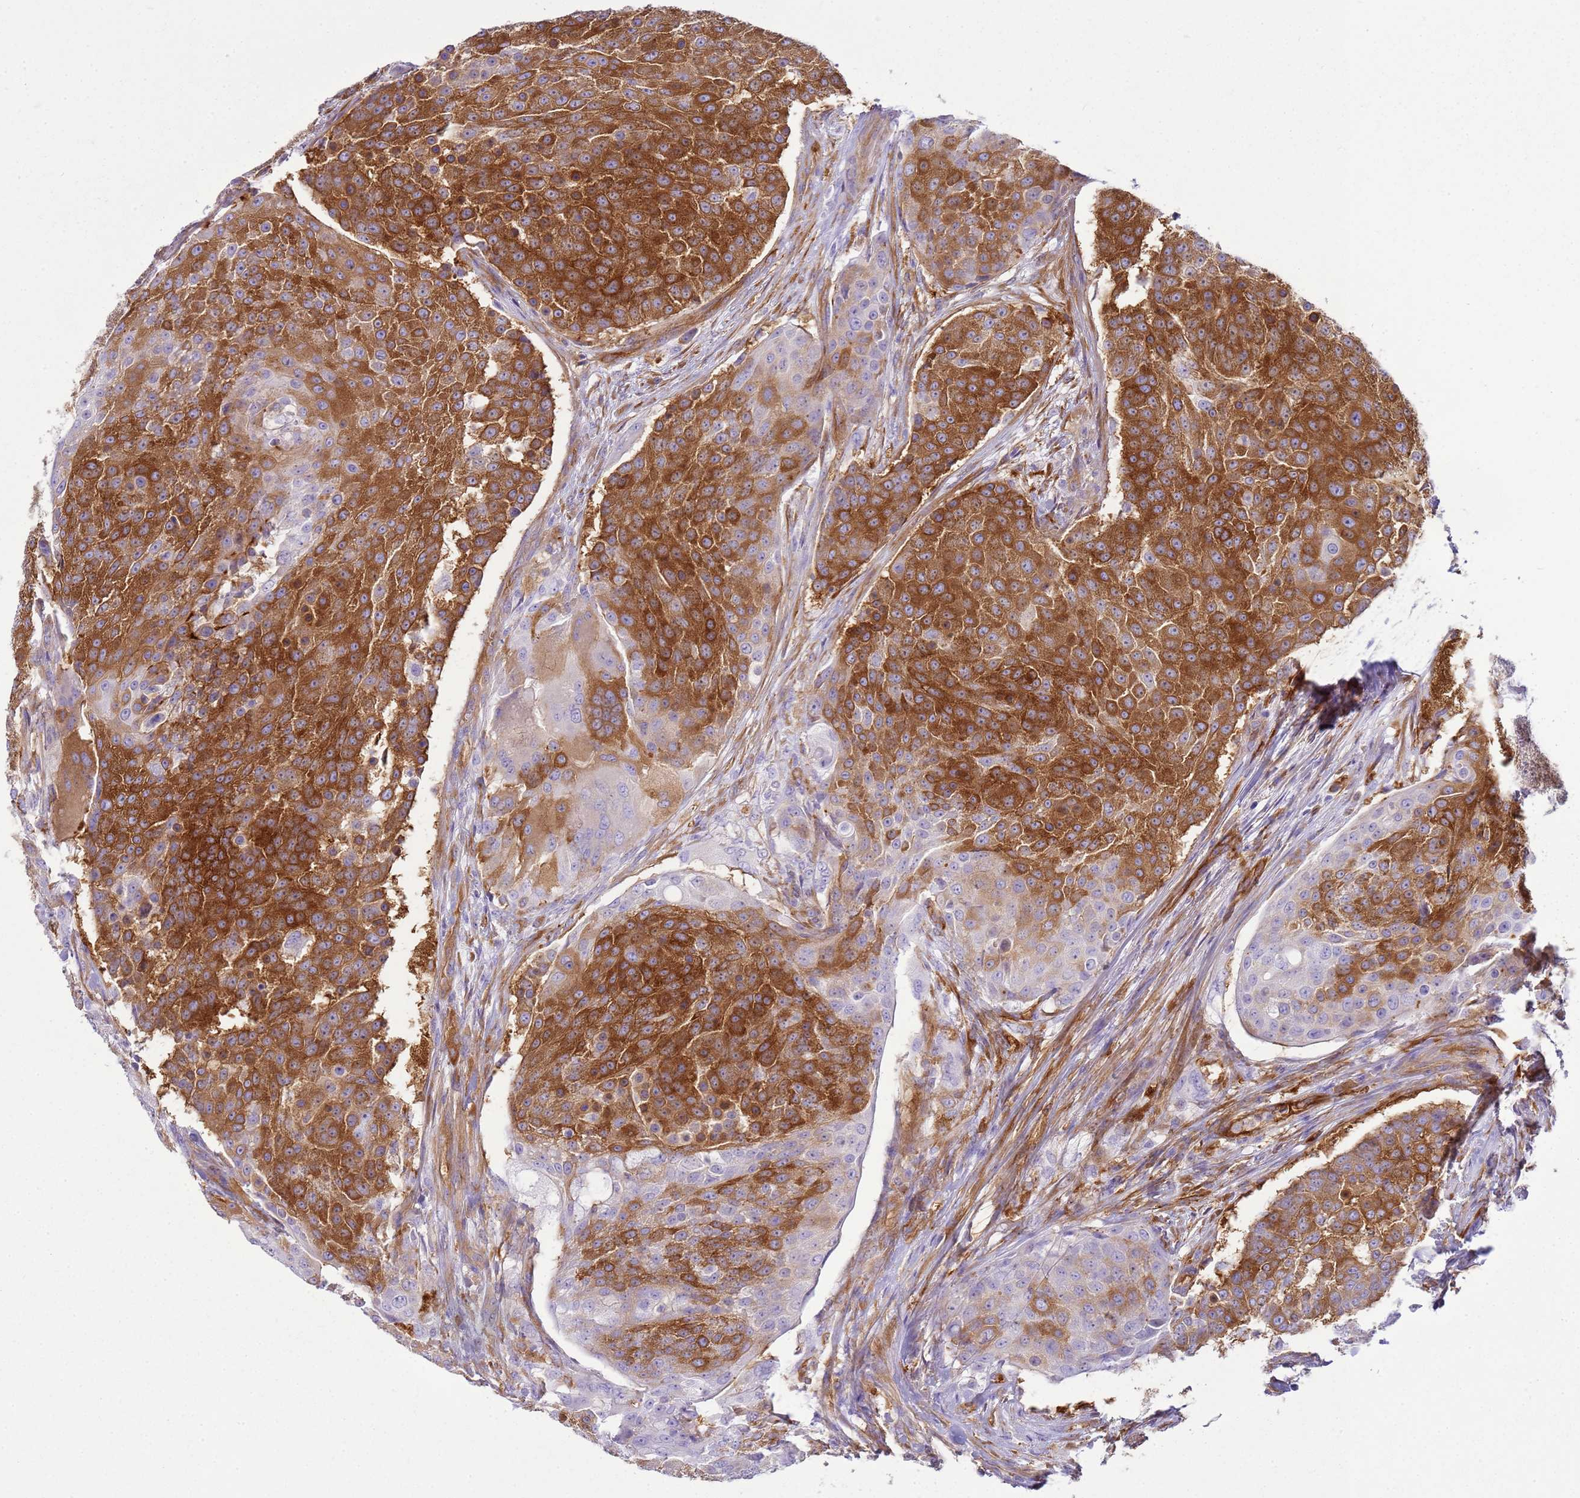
{"staining": {"intensity": "strong", "quantity": ">75%", "location": "cytoplasmic/membranous"}, "tissue": "urothelial cancer", "cell_type": "Tumor cells", "image_type": "cancer", "snomed": [{"axis": "morphology", "description": "Urothelial carcinoma, High grade"}, {"axis": "topography", "description": "Urinary bladder"}], "caption": "Immunohistochemistry (IHC) (DAB) staining of high-grade urothelial carcinoma shows strong cytoplasmic/membranous protein staining in about >75% of tumor cells. (brown staining indicates protein expression, while blue staining denotes nuclei).", "gene": "SNX21", "patient": {"sex": "female", "age": 63}}